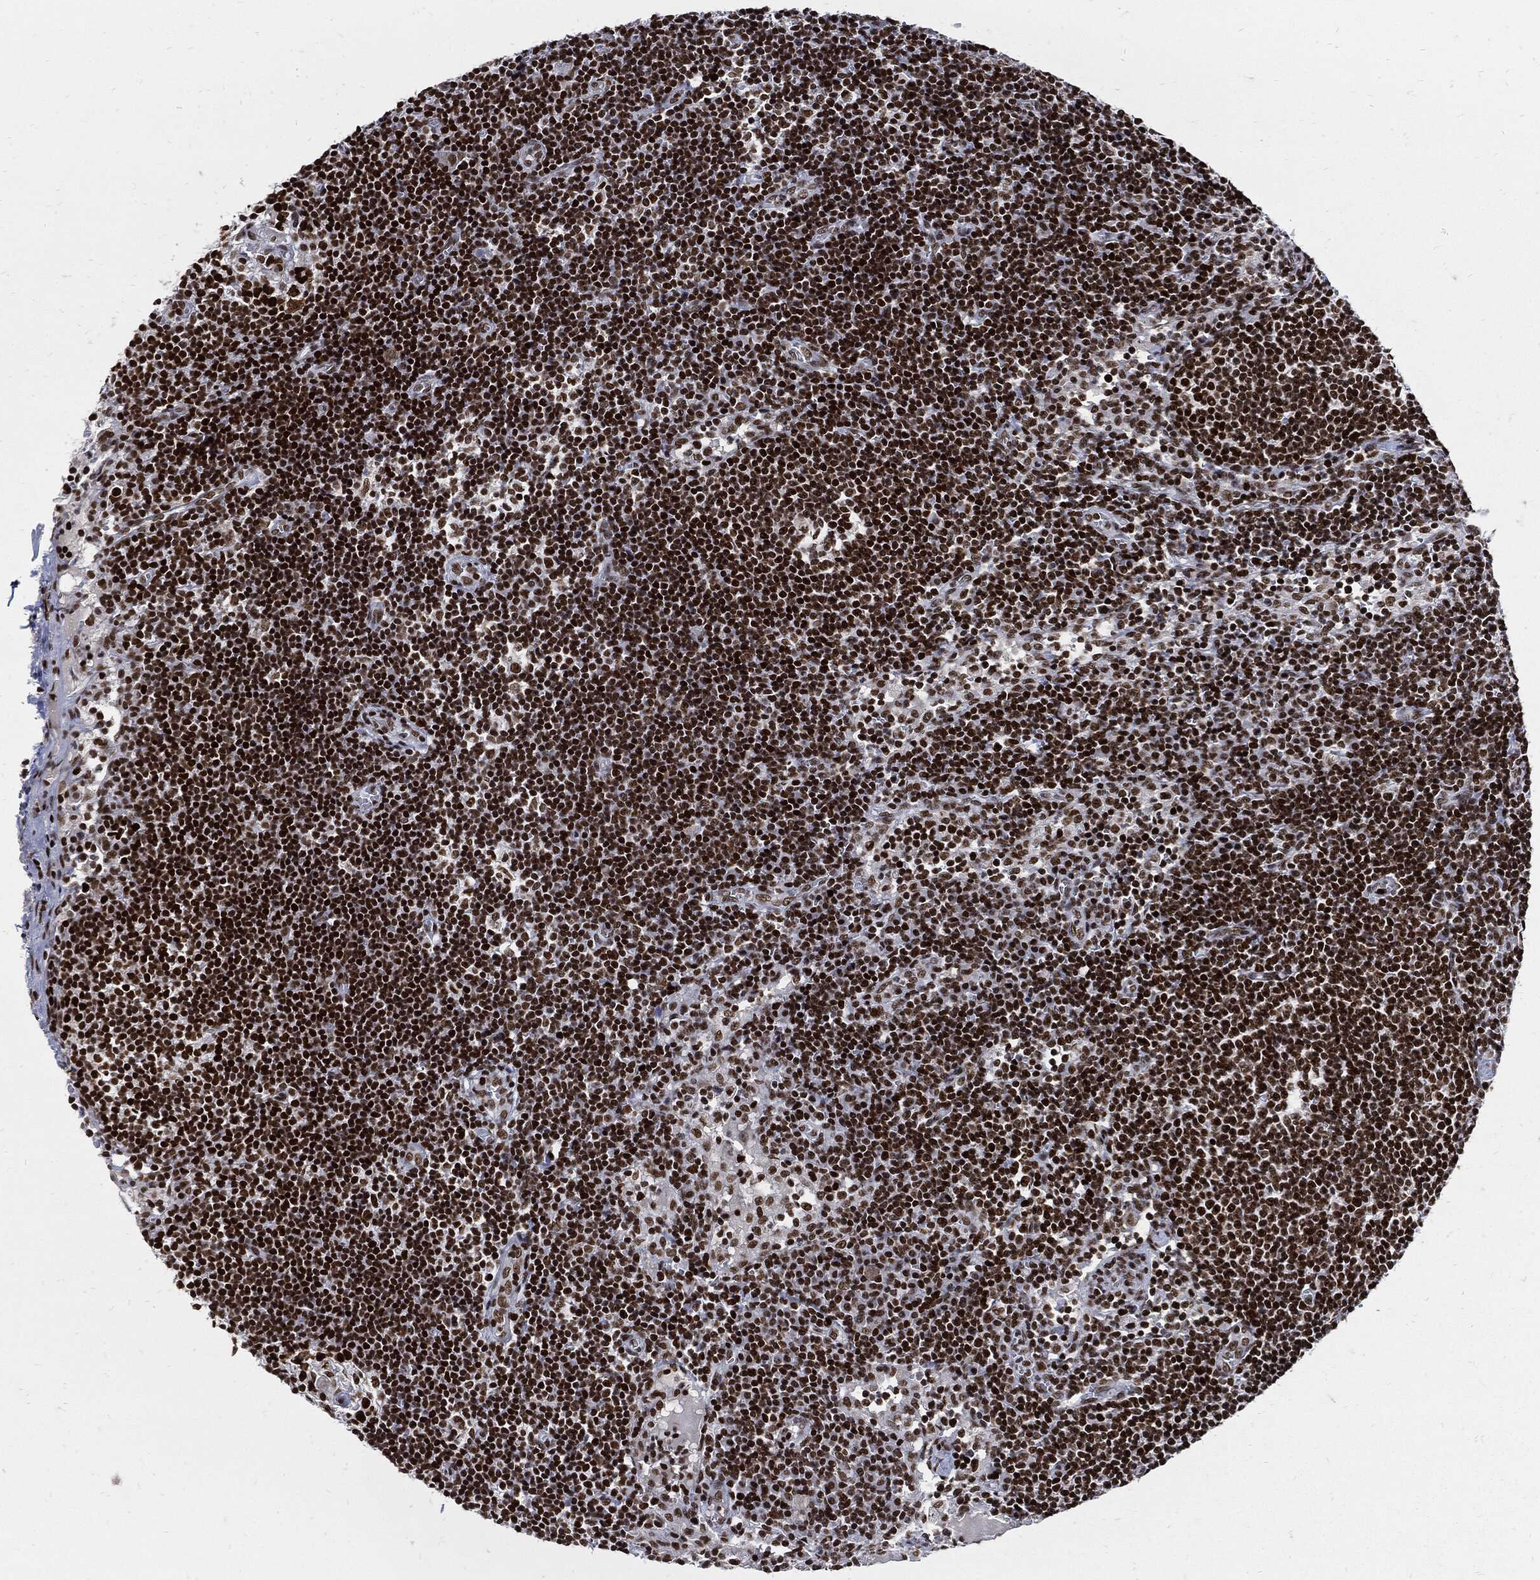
{"staining": {"intensity": "strong", "quantity": ">75%", "location": "nuclear"}, "tissue": "lymph node", "cell_type": "Germinal center cells", "image_type": "normal", "snomed": [{"axis": "morphology", "description": "Normal tissue, NOS"}, {"axis": "morphology", "description": "Adenocarcinoma, NOS"}, {"axis": "topography", "description": "Lymph node"}, {"axis": "topography", "description": "Pancreas"}], "caption": "Immunohistochemical staining of normal human lymph node reveals strong nuclear protein staining in approximately >75% of germinal center cells. (Stains: DAB (3,3'-diaminobenzidine) in brown, nuclei in blue, Microscopy: brightfield microscopy at high magnification).", "gene": "TERF2", "patient": {"sex": "female", "age": 58}}